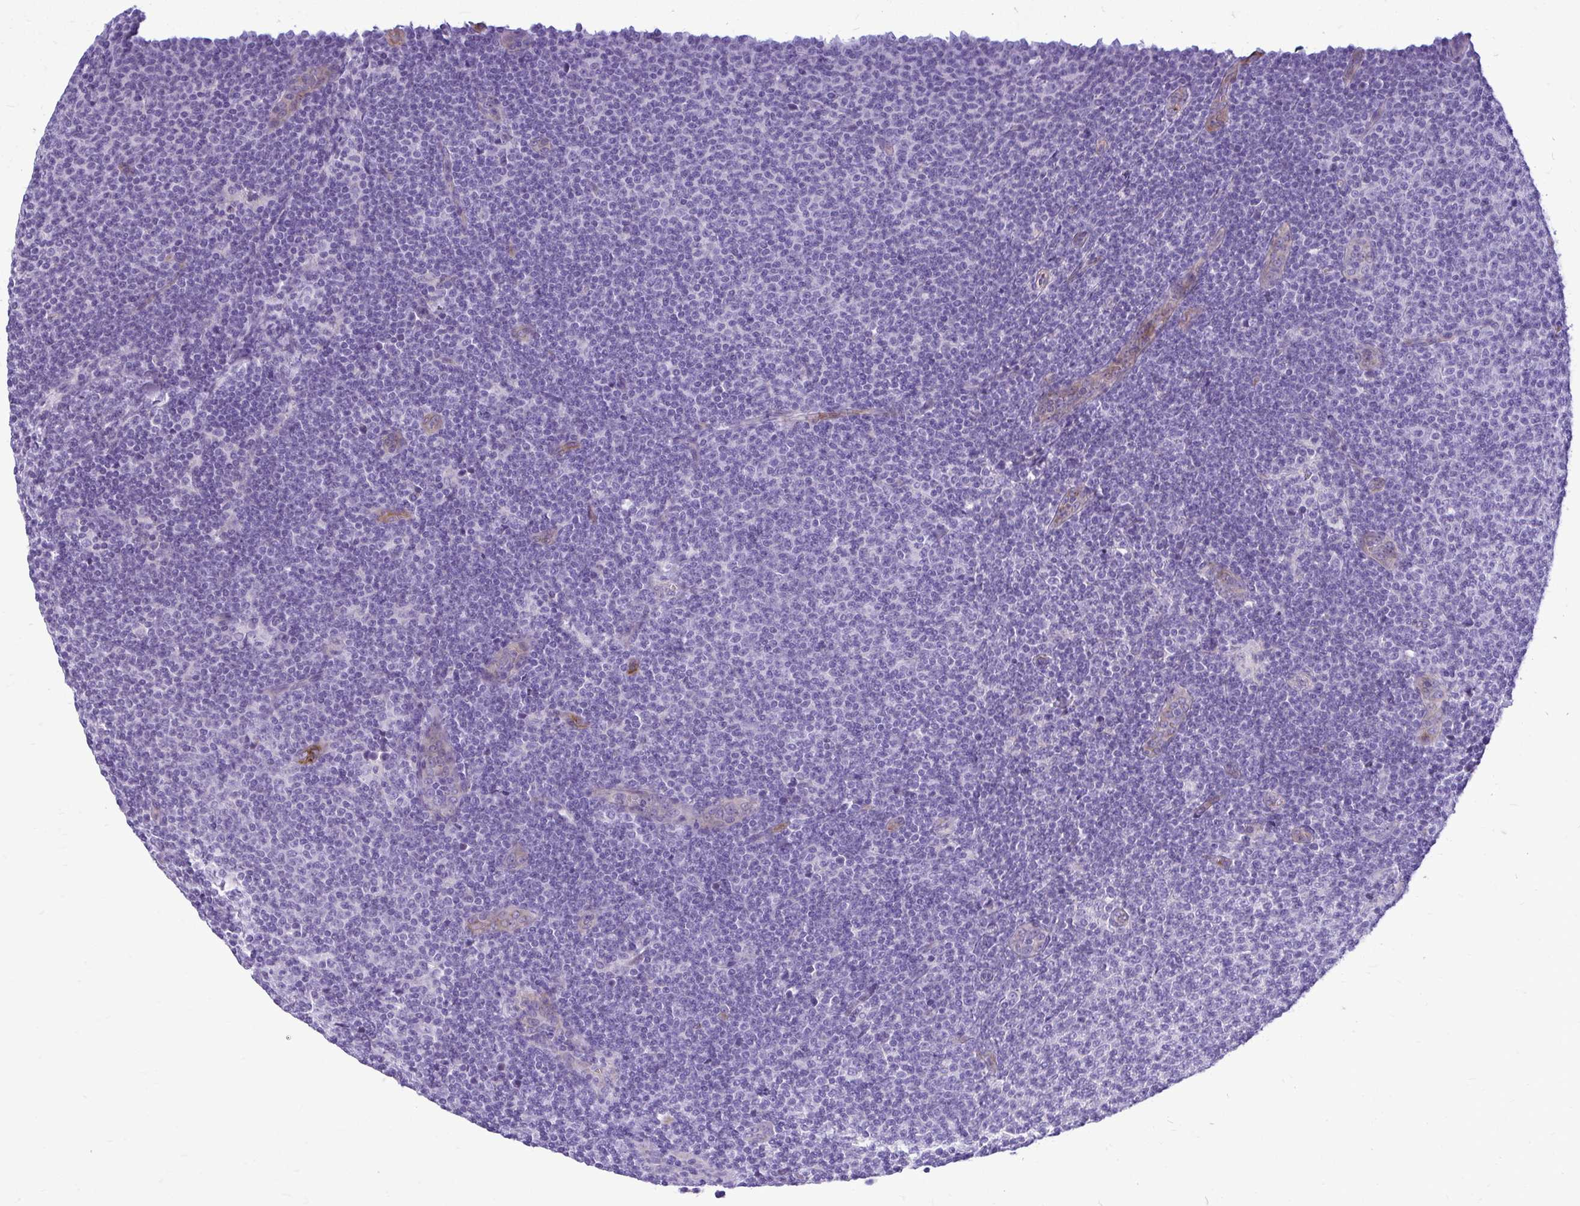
{"staining": {"intensity": "negative", "quantity": "none", "location": "none"}, "tissue": "lymphoma", "cell_type": "Tumor cells", "image_type": "cancer", "snomed": [{"axis": "morphology", "description": "Malignant lymphoma, non-Hodgkin's type, Low grade"}, {"axis": "topography", "description": "Lymph node"}], "caption": "DAB (3,3'-diaminobenzidine) immunohistochemical staining of human malignant lymphoma, non-Hodgkin's type (low-grade) displays no significant expression in tumor cells. Brightfield microscopy of immunohistochemistry stained with DAB (3,3'-diaminobenzidine) (brown) and hematoxylin (blue), captured at high magnification.", "gene": "ABCG2", "patient": {"sex": "male", "age": 66}}